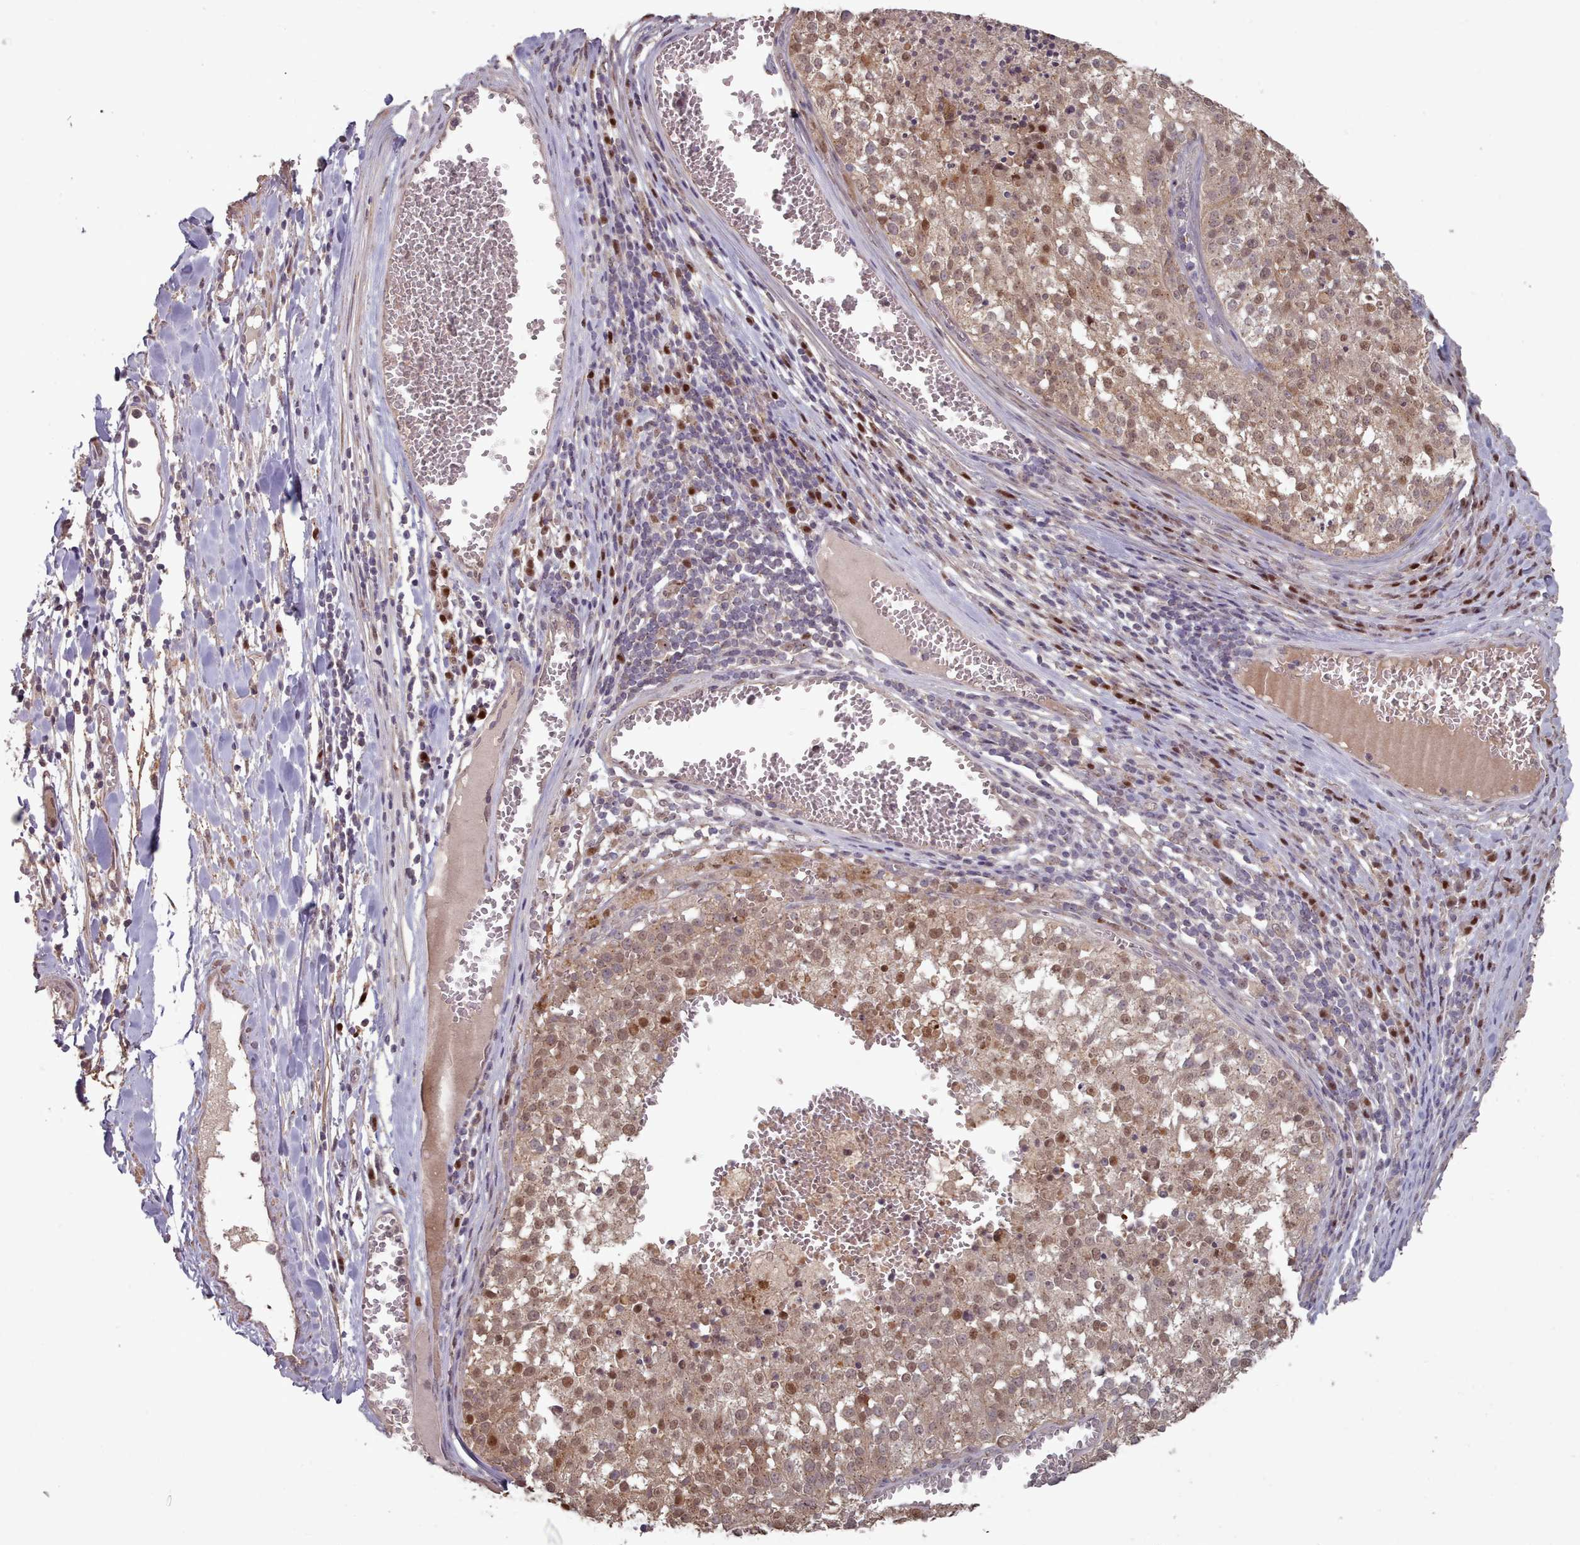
{"staining": {"intensity": "moderate", "quantity": "25%-75%", "location": "cytoplasmic/membranous,nuclear"}, "tissue": "melanoma", "cell_type": "Tumor cells", "image_type": "cancer", "snomed": [{"axis": "morphology", "description": "Malignant melanoma, NOS"}, {"axis": "topography", "description": "Skin"}], "caption": "Protein staining of melanoma tissue reveals moderate cytoplasmic/membranous and nuclear expression in approximately 25%-75% of tumor cells.", "gene": "ERCC6L", "patient": {"sex": "female", "age": 64}}